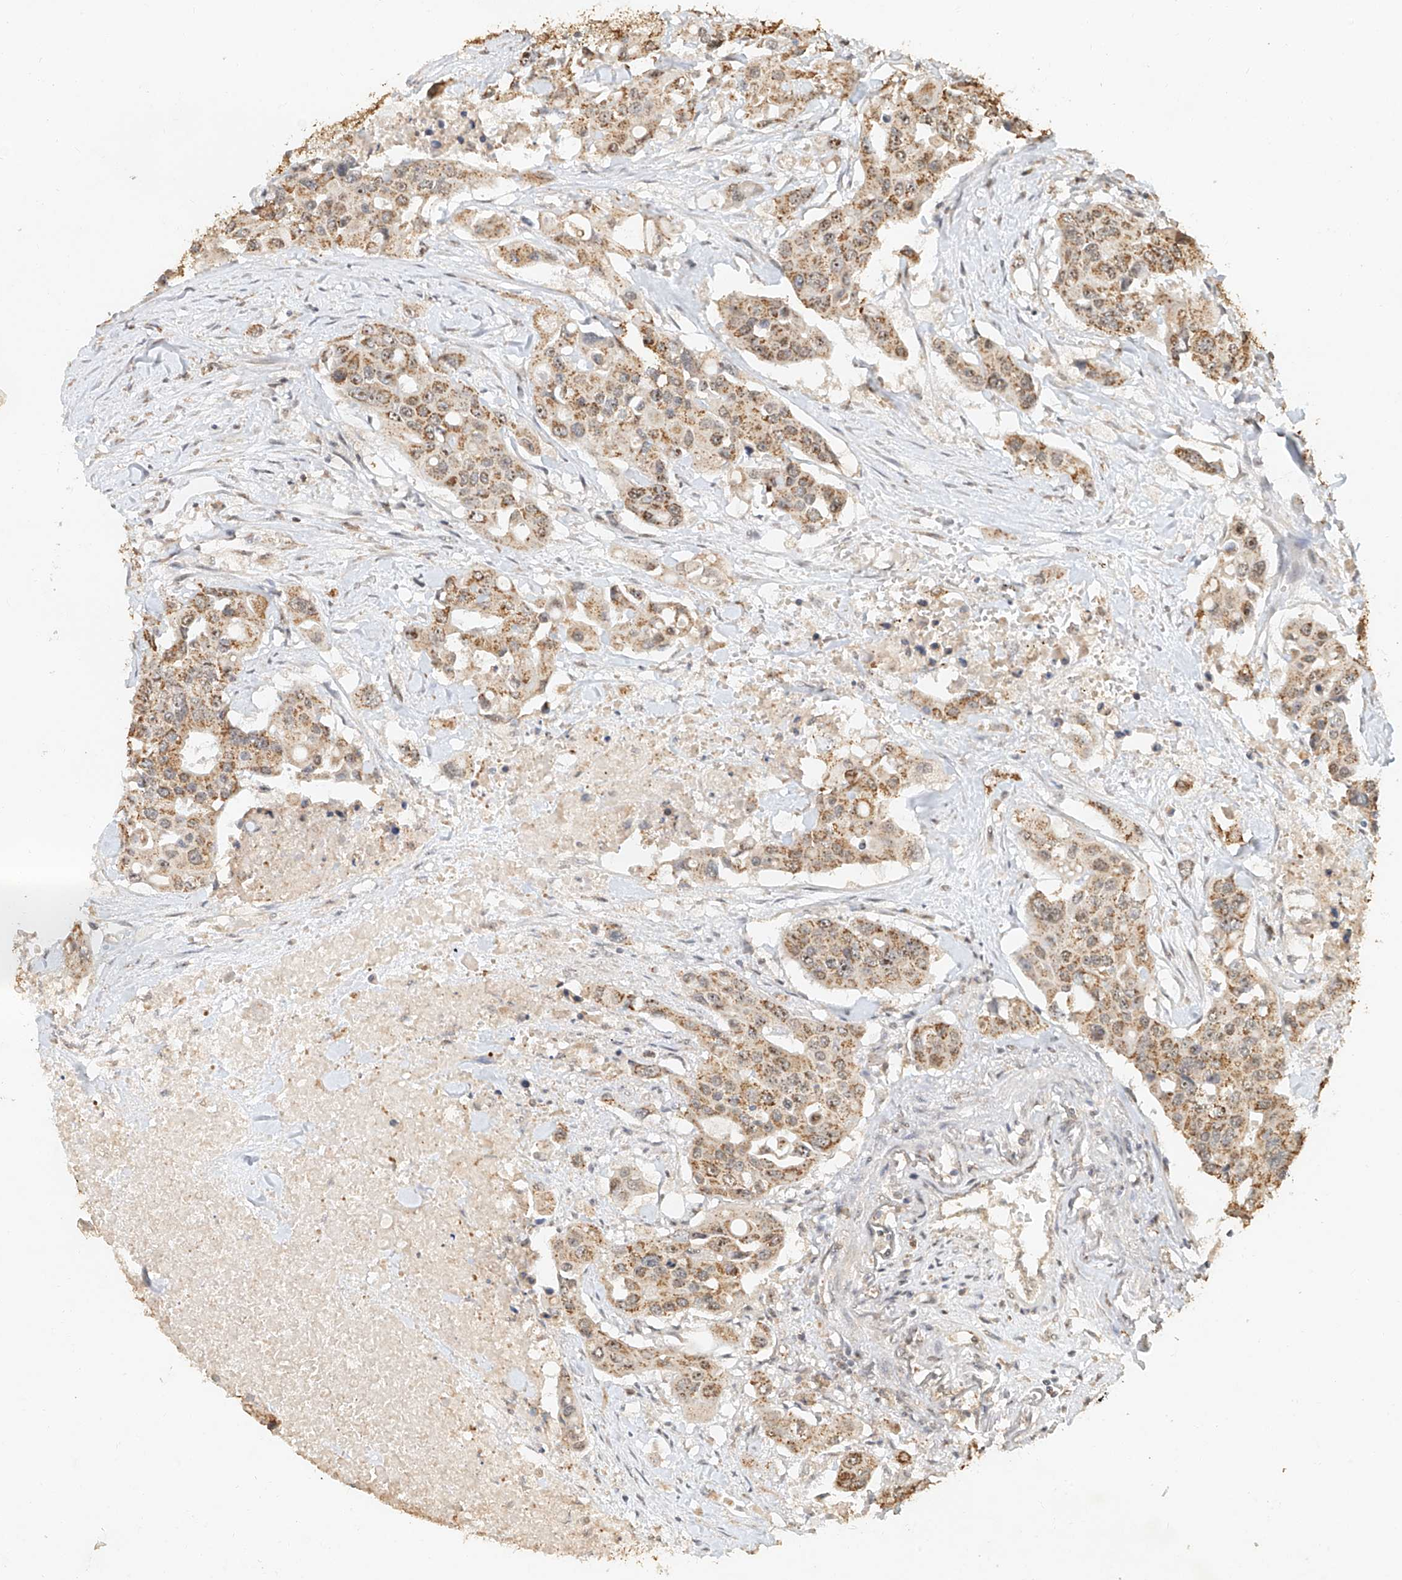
{"staining": {"intensity": "moderate", "quantity": ">75%", "location": "cytoplasmic/membranous"}, "tissue": "colorectal cancer", "cell_type": "Tumor cells", "image_type": "cancer", "snomed": [{"axis": "morphology", "description": "Adenocarcinoma, NOS"}, {"axis": "topography", "description": "Colon"}], "caption": "High-magnification brightfield microscopy of colorectal cancer (adenocarcinoma) stained with DAB (3,3'-diaminobenzidine) (brown) and counterstained with hematoxylin (blue). tumor cells exhibit moderate cytoplasmic/membranous positivity is appreciated in approximately>75% of cells.", "gene": "CXorf58", "patient": {"sex": "male", "age": 77}}